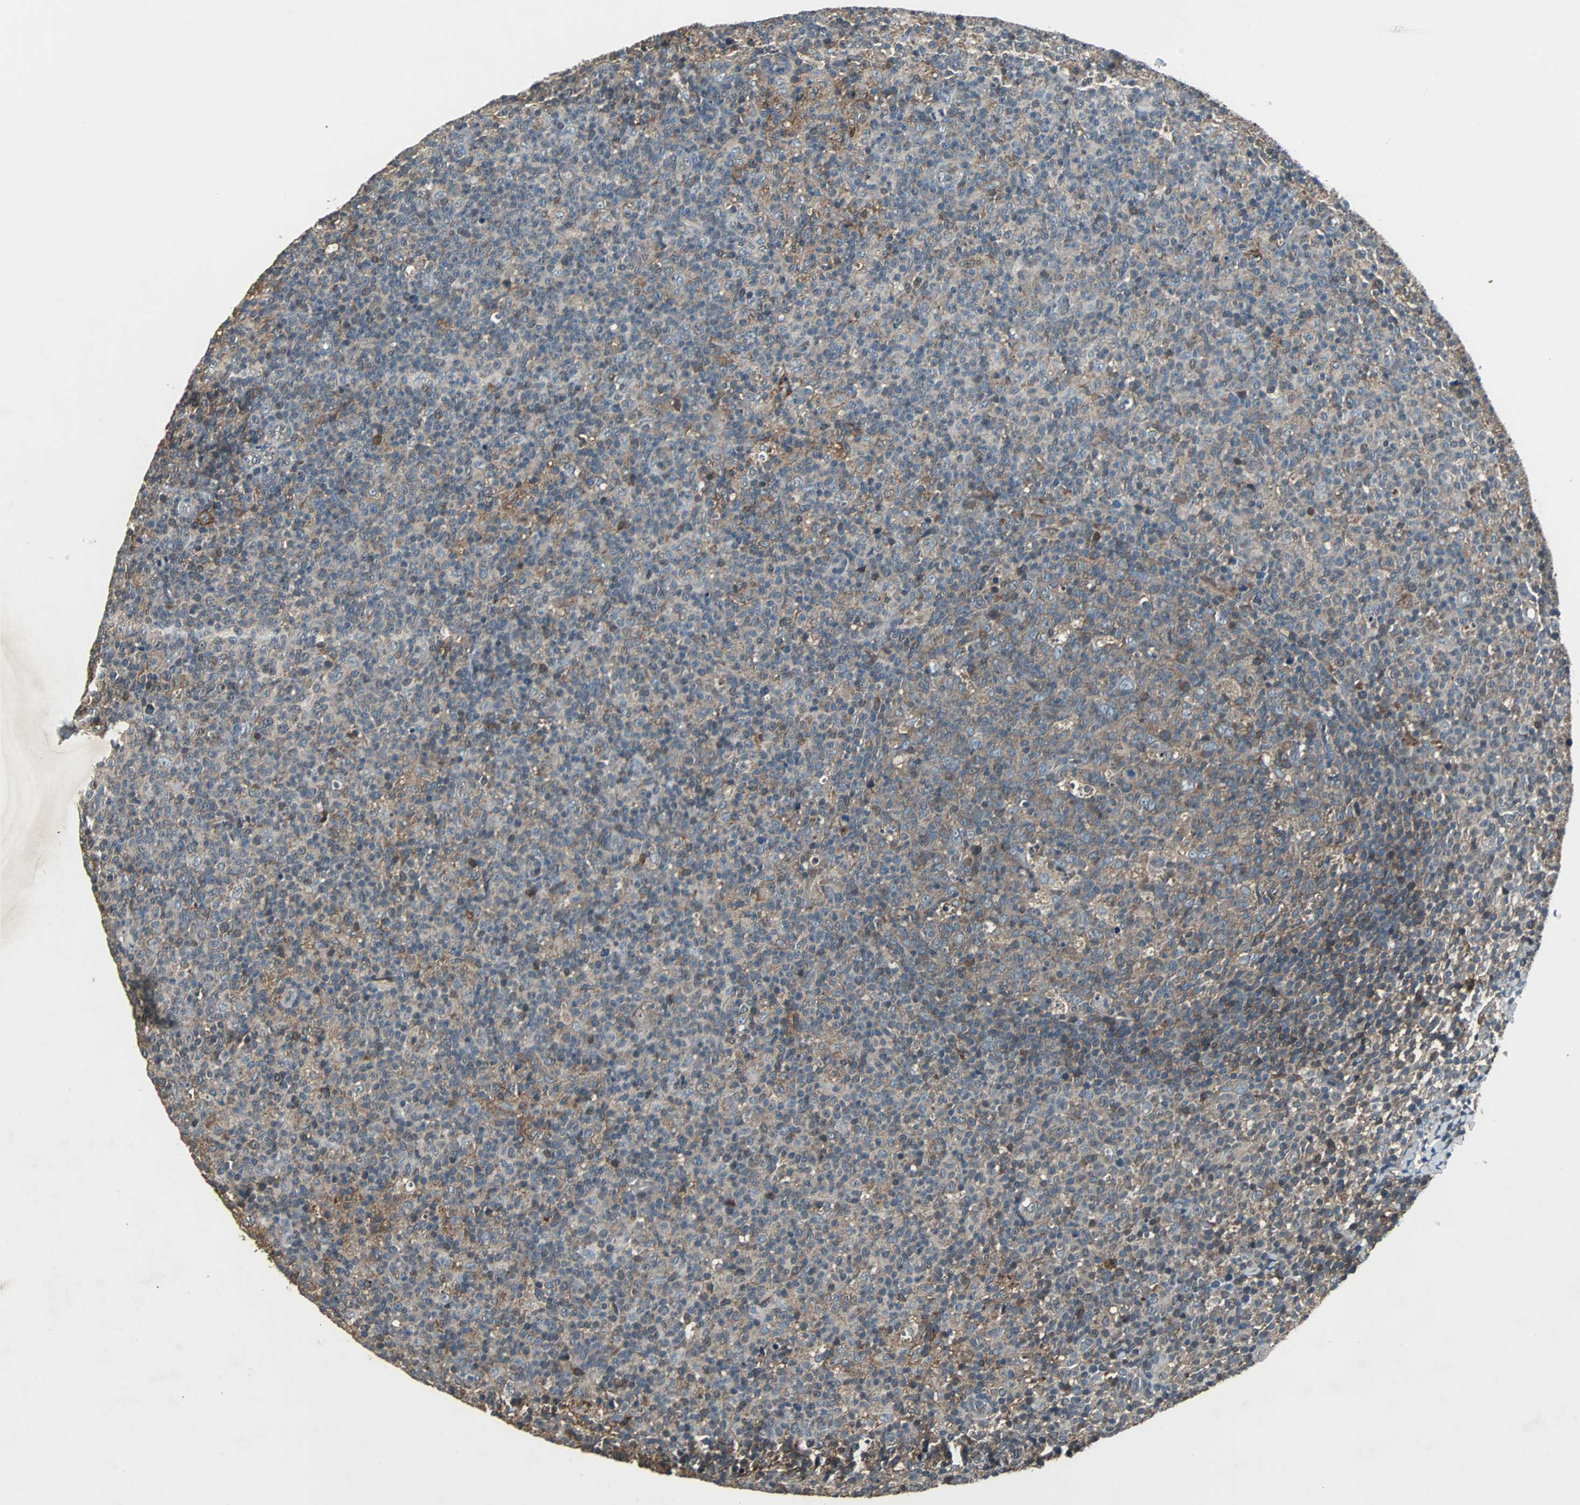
{"staining": {"intensity": "weak", "quantity": "25%-75%", "location": "cytoplasmic/membranous"}, "tissue": "lymph node", "cell_type": "Germinal center cells", "image_type": "normal", "snomed": [{"axis": "morphology", "description": "Normal tissue, NOS"}, {"axis": "morphology", "description": "Inflammation, NOS"}, {"axis": "topography", "description": "Lymph node"}], "caption": "Normal lymph node demonstrates weak cytoplasmic/membranous positivity in approximately 25%-75% of germinal center cells.", "gene": "SOS1", "patient": {"sex": "male", "age": 55}}